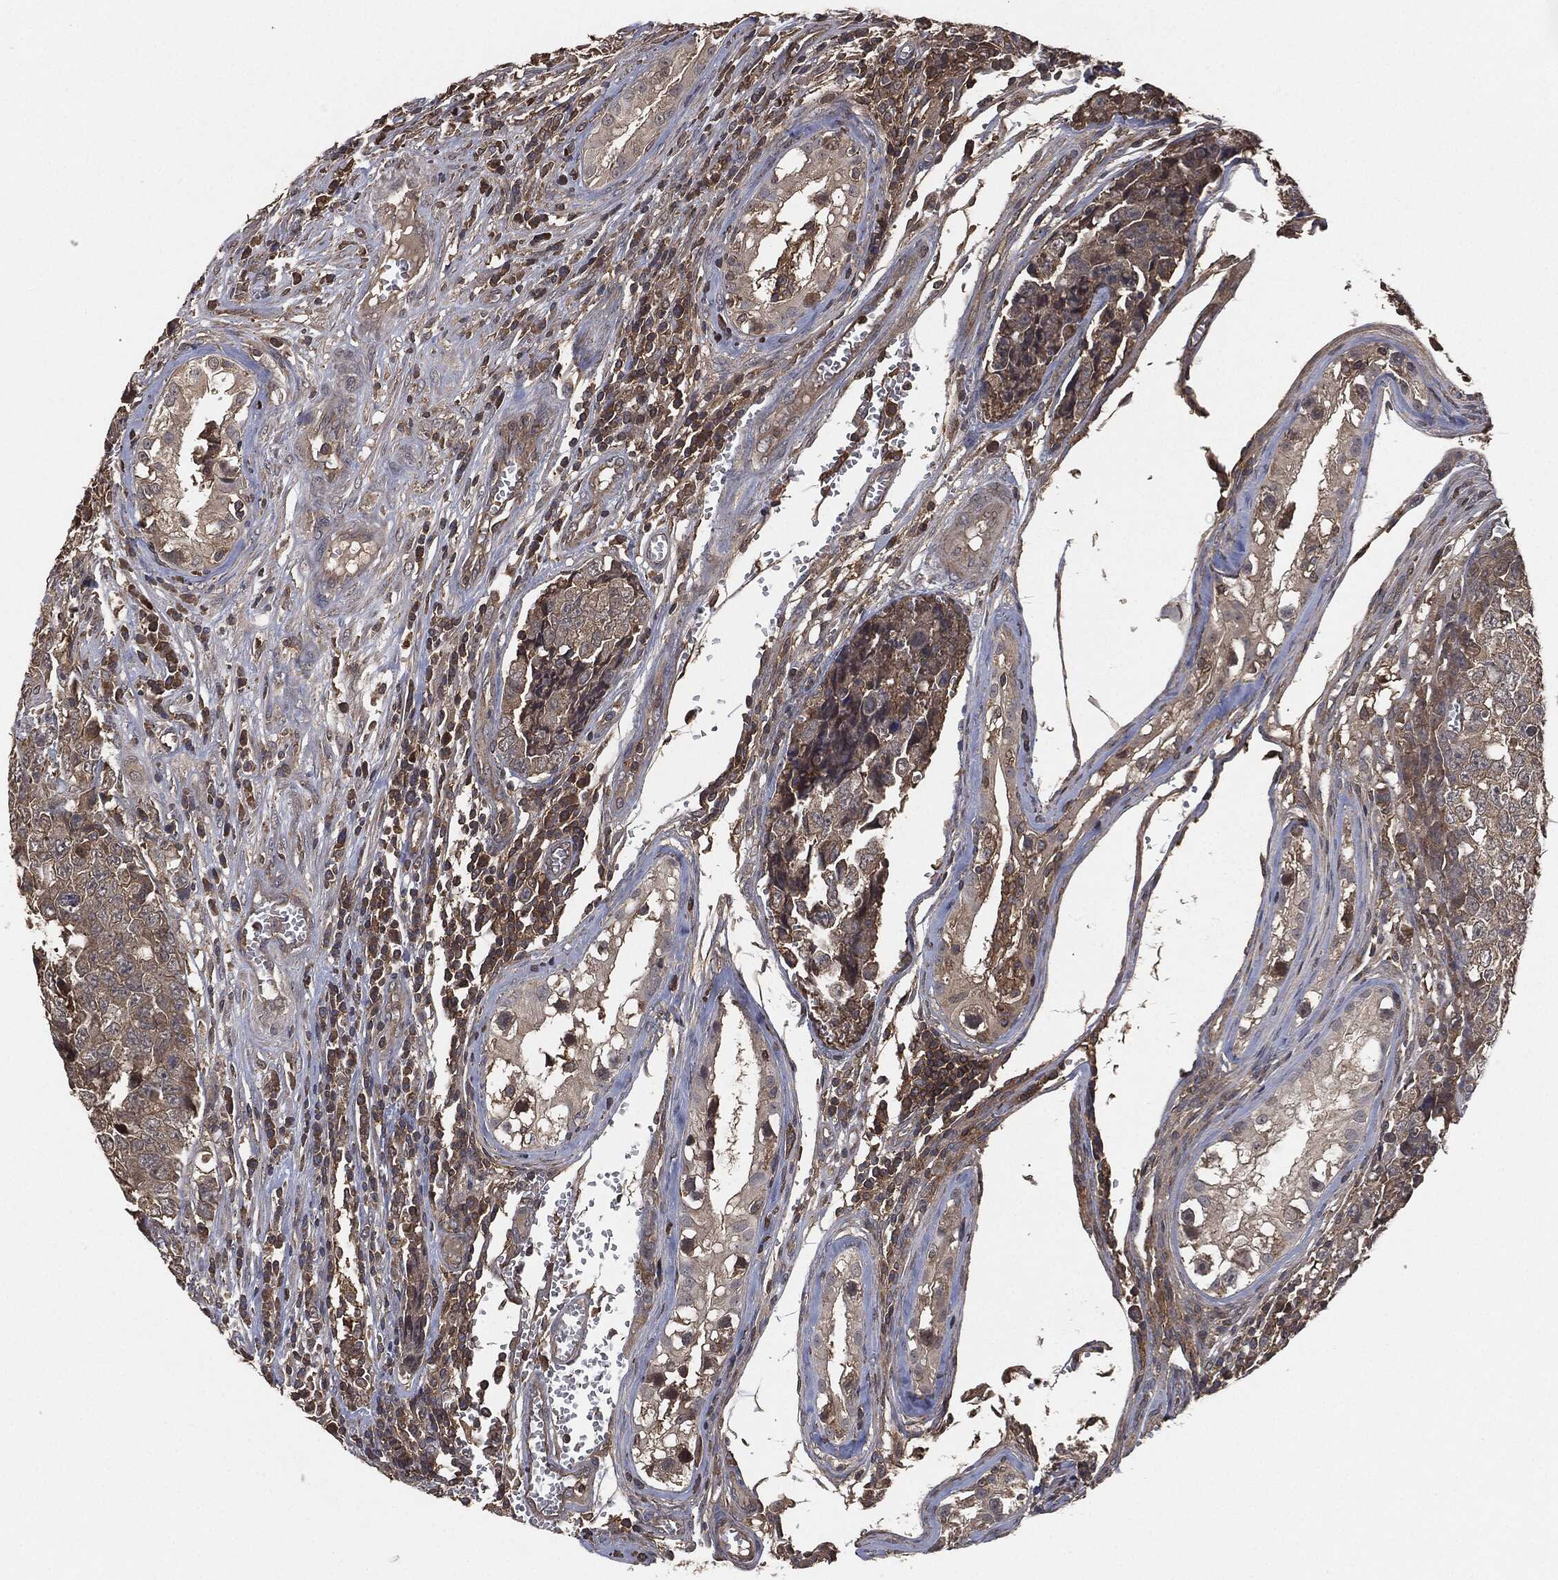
{"staining": {"intensity": "weak", "quantity": "25%-75%", "location": "cytoplasmic/membranous"}, "tissue": "testis cancer", "cell_type": "Tumor cells", "image_type": "cancer", "snomed": [{"axis": "morphology", "description": "Carcinoma, Embryonal, NOS"}, {"axis": "topography", "description": "Testis"}], "caption": "Testis cancer tissue reveals weak cytoplasmic/membranous staining in approximately 25%-75% of tumor cells, visualized by immunohistochemistry.", "gene": "ERBIN", "patient": {"sex": "male", "age": 23}}